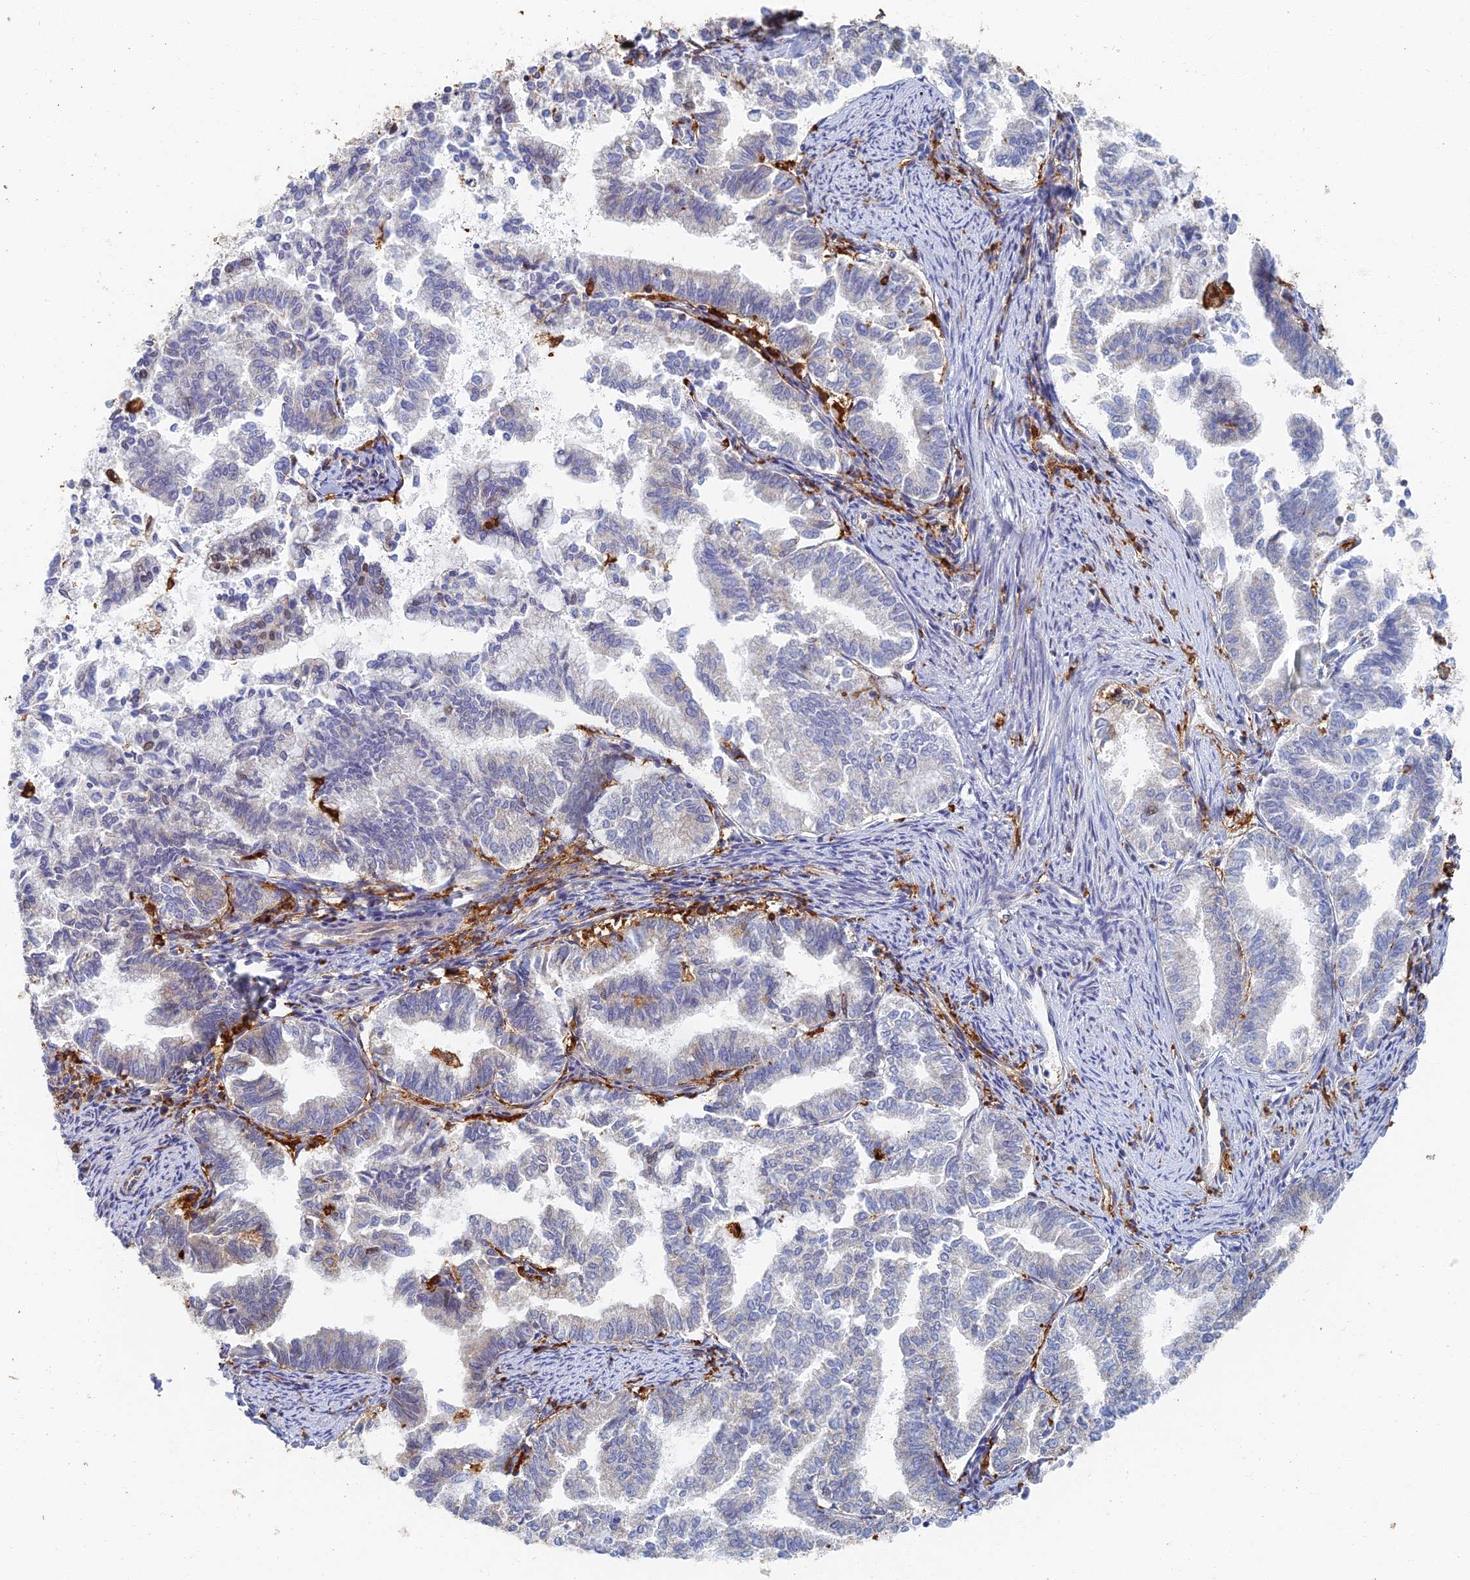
{"staining": {"intensity": "weak", "quantity": "<25%", "location": "cytoplasmic/membranous"}, "tissue": "endometrial cancer", "cell_type": "Tumor cells", "image_type": "cancer", "snomed": [{"axis": "morphology", "description": "Adenocarcinoma, NOS"}, {"axis": "topography", "description": "Endometrium"}], "caption": "Image shows no significant protein staining in tumor cells of endometrial adenocarcinoma. Nuclei are stained in blue.", "gene": "GPATCH1", "patient": {"sex": "female", "age": 79}}